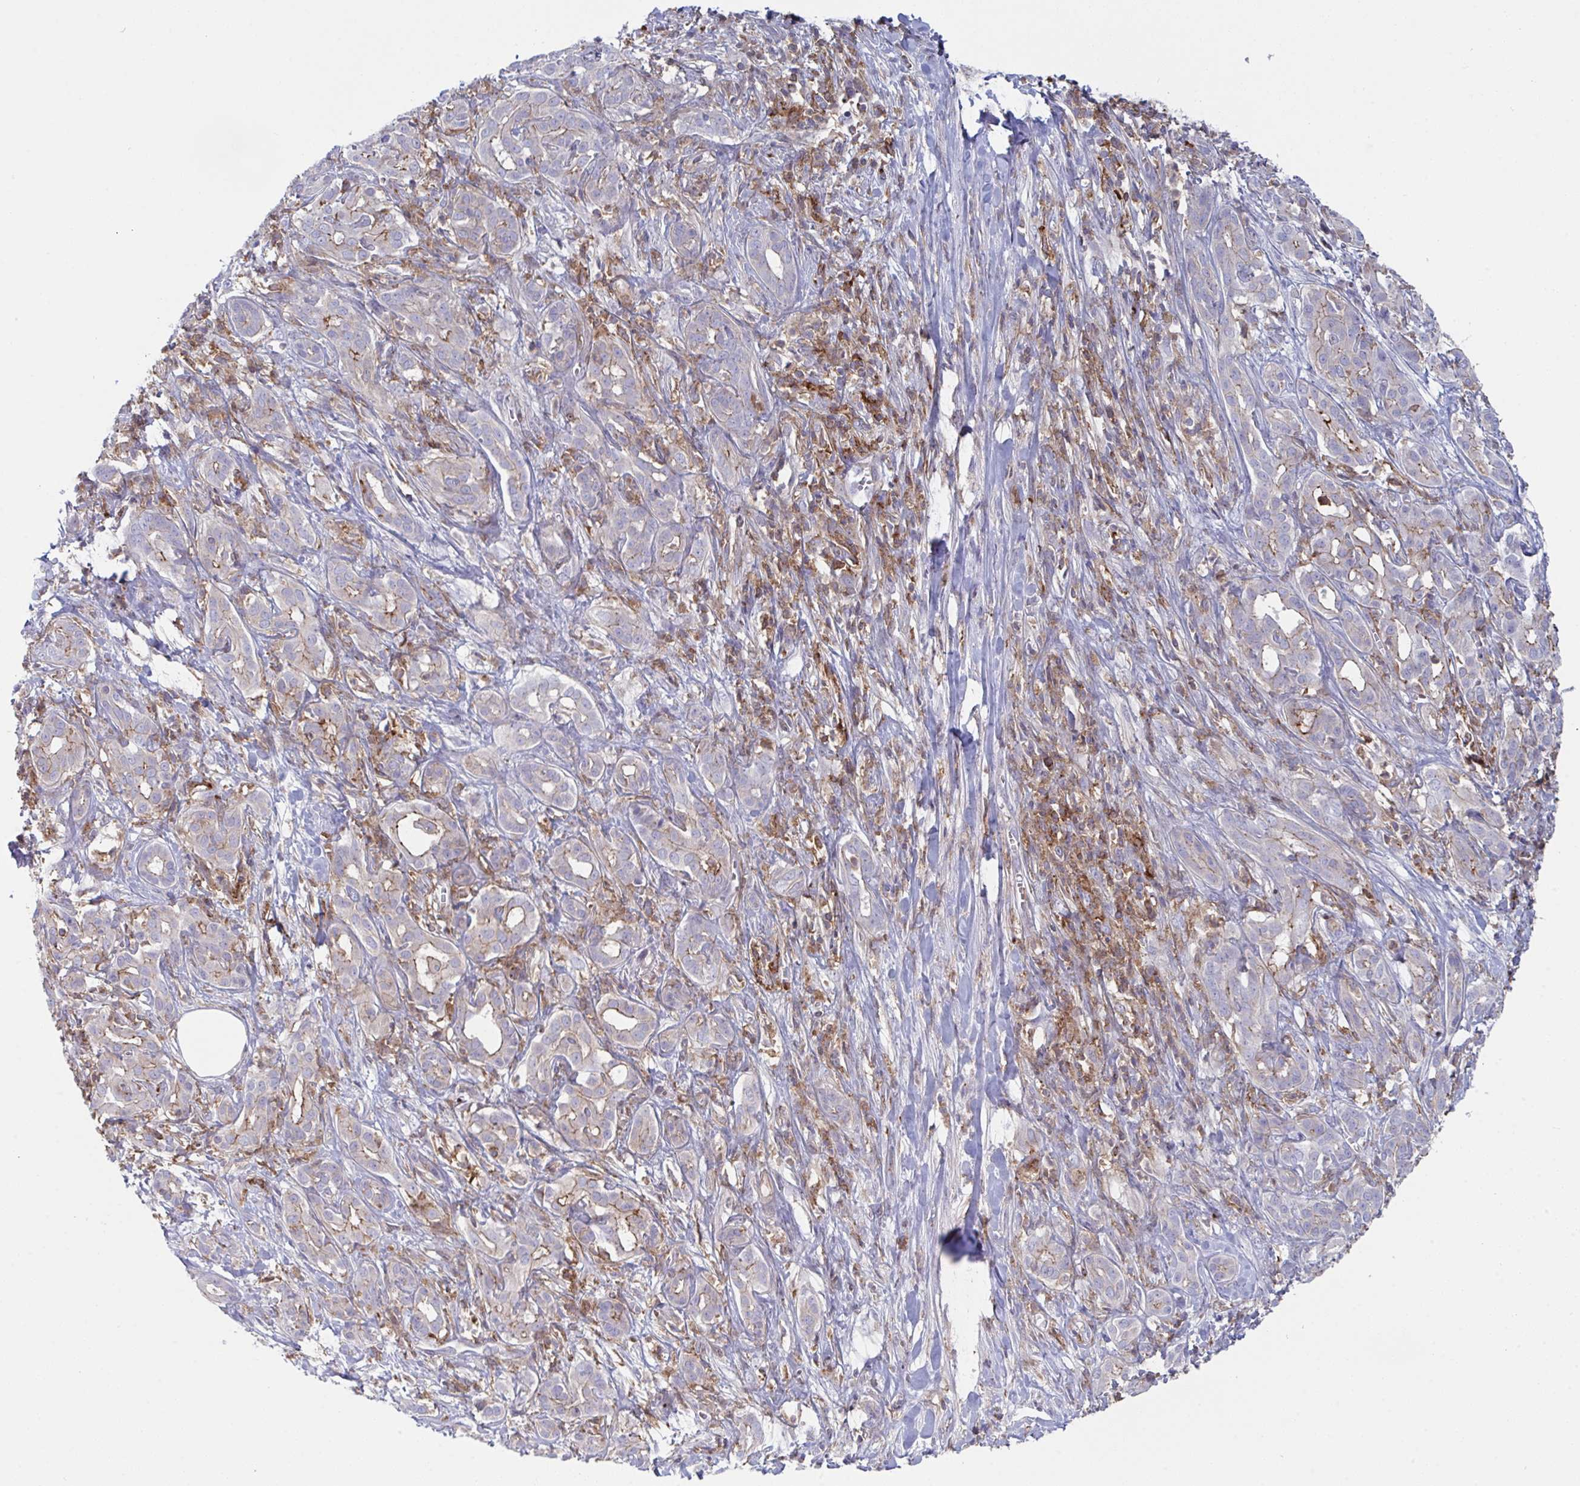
{"staining": {"intensity": "weak", "quantity": "<25%", "location": "cytoplasmic/membranous"}, "tissue": "pancreatic cancer", "cell_type": "Tumor cells", "image_type": "cancer", "snomed": [{"axis": "morphology", "description": "Adenocarcinoma, NOS"}, {"axis": "topography", "description": "Pancreas"}], "caption": "Tumor cells show no significant protein staining in pancreatic adenocarcinoma. (IHC, brightfield microscopy, high magnification).", "gene": "DISP2", "patient": {"sex": "male", "age": 61}}